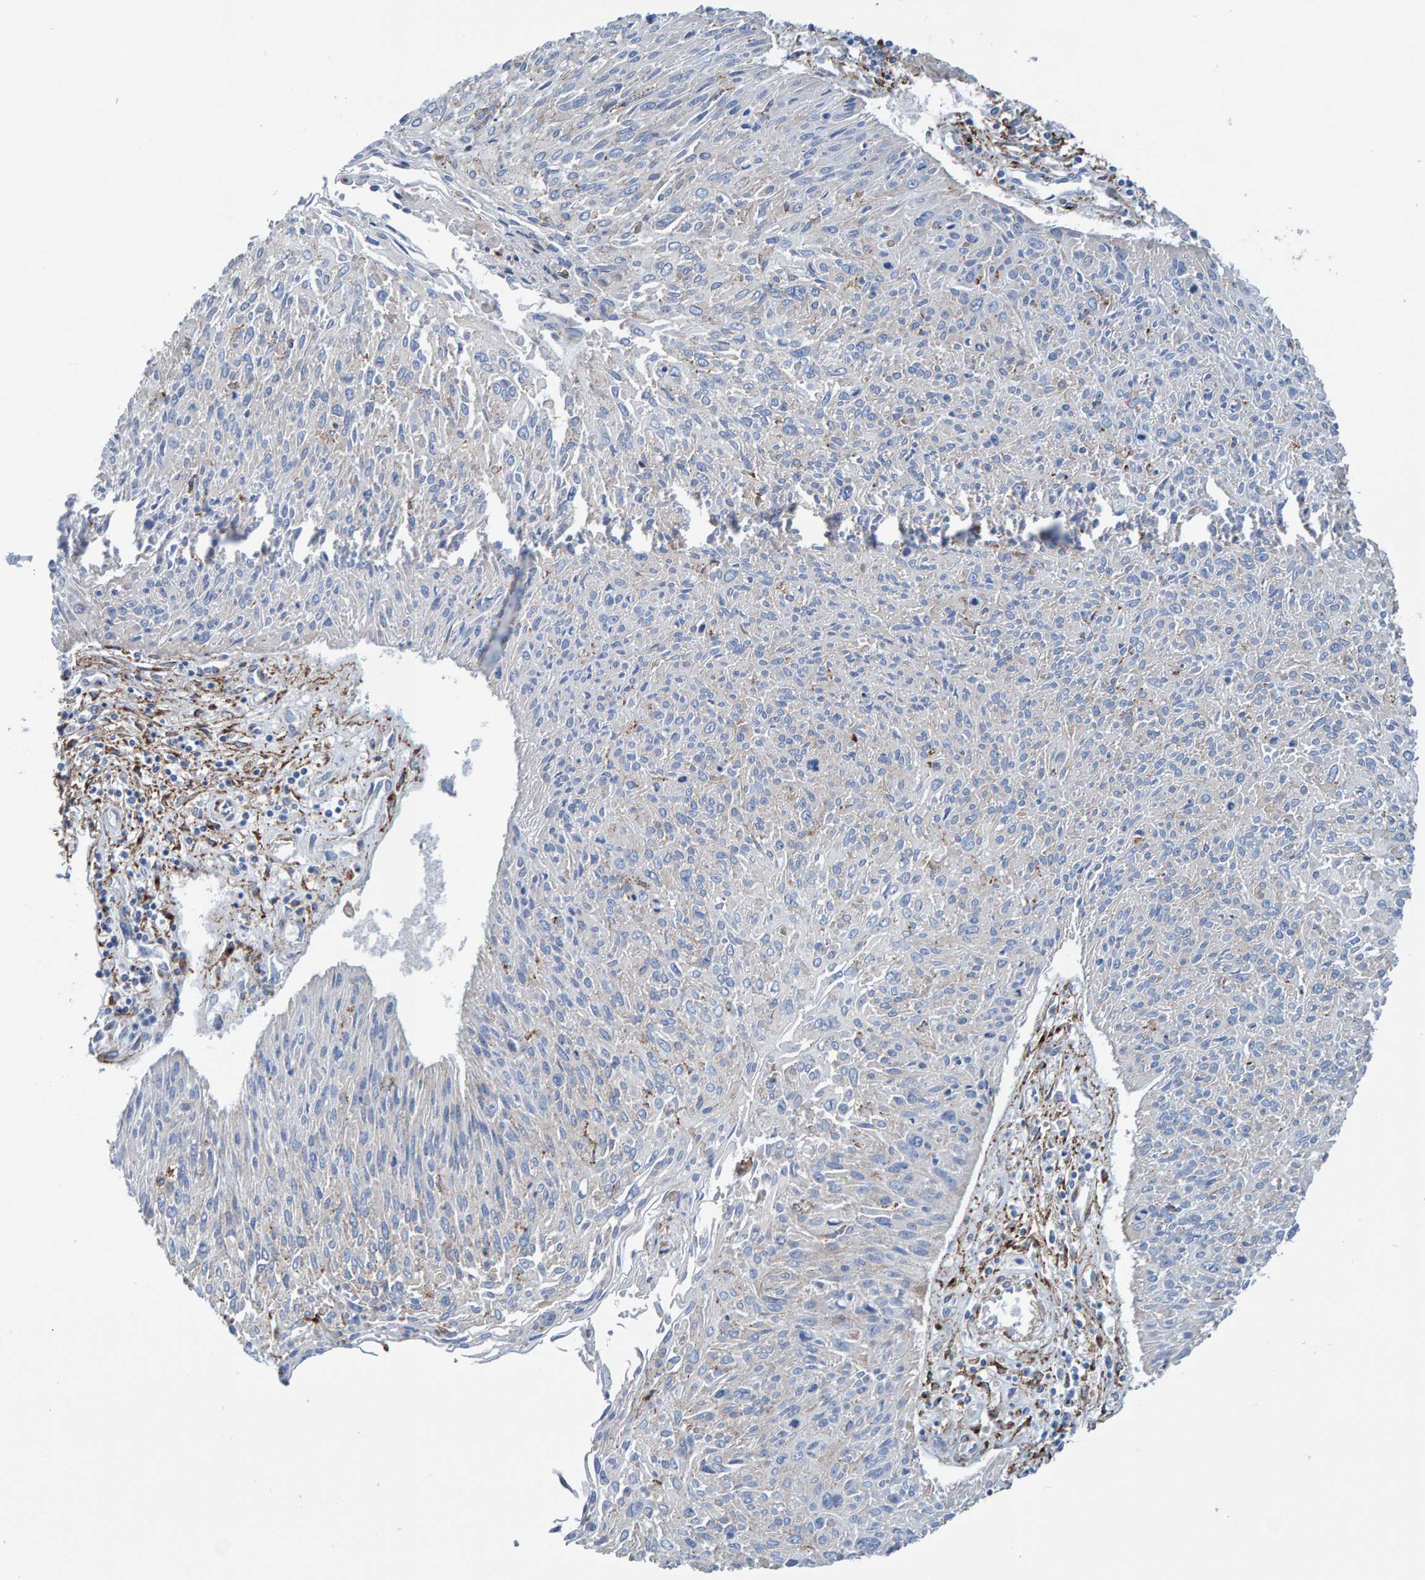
{"staining": {"intensity": "negative", "quantity": "none", "location": "none"}, "tissue": "cervical cancer", "cell_type": "Tumor cells", "image_type": "cancer", "snomed": [{"axis": "morphology", "description": "Squamous cell carcinoma, NOS"}, {"axis": "topography", "description": "Cervix"}], "caption": "Immunohistochemistry of human cervical squamous cell carcinoma displays no positivity in tumor cells. The staining was performed using DAB to visualize the protein expression in brown, while the nuclei were stained in blue with hematoxylin (Magnification: 20x).", "gene": "LRP1", "patient": {"sex": "female", "age": 51}}